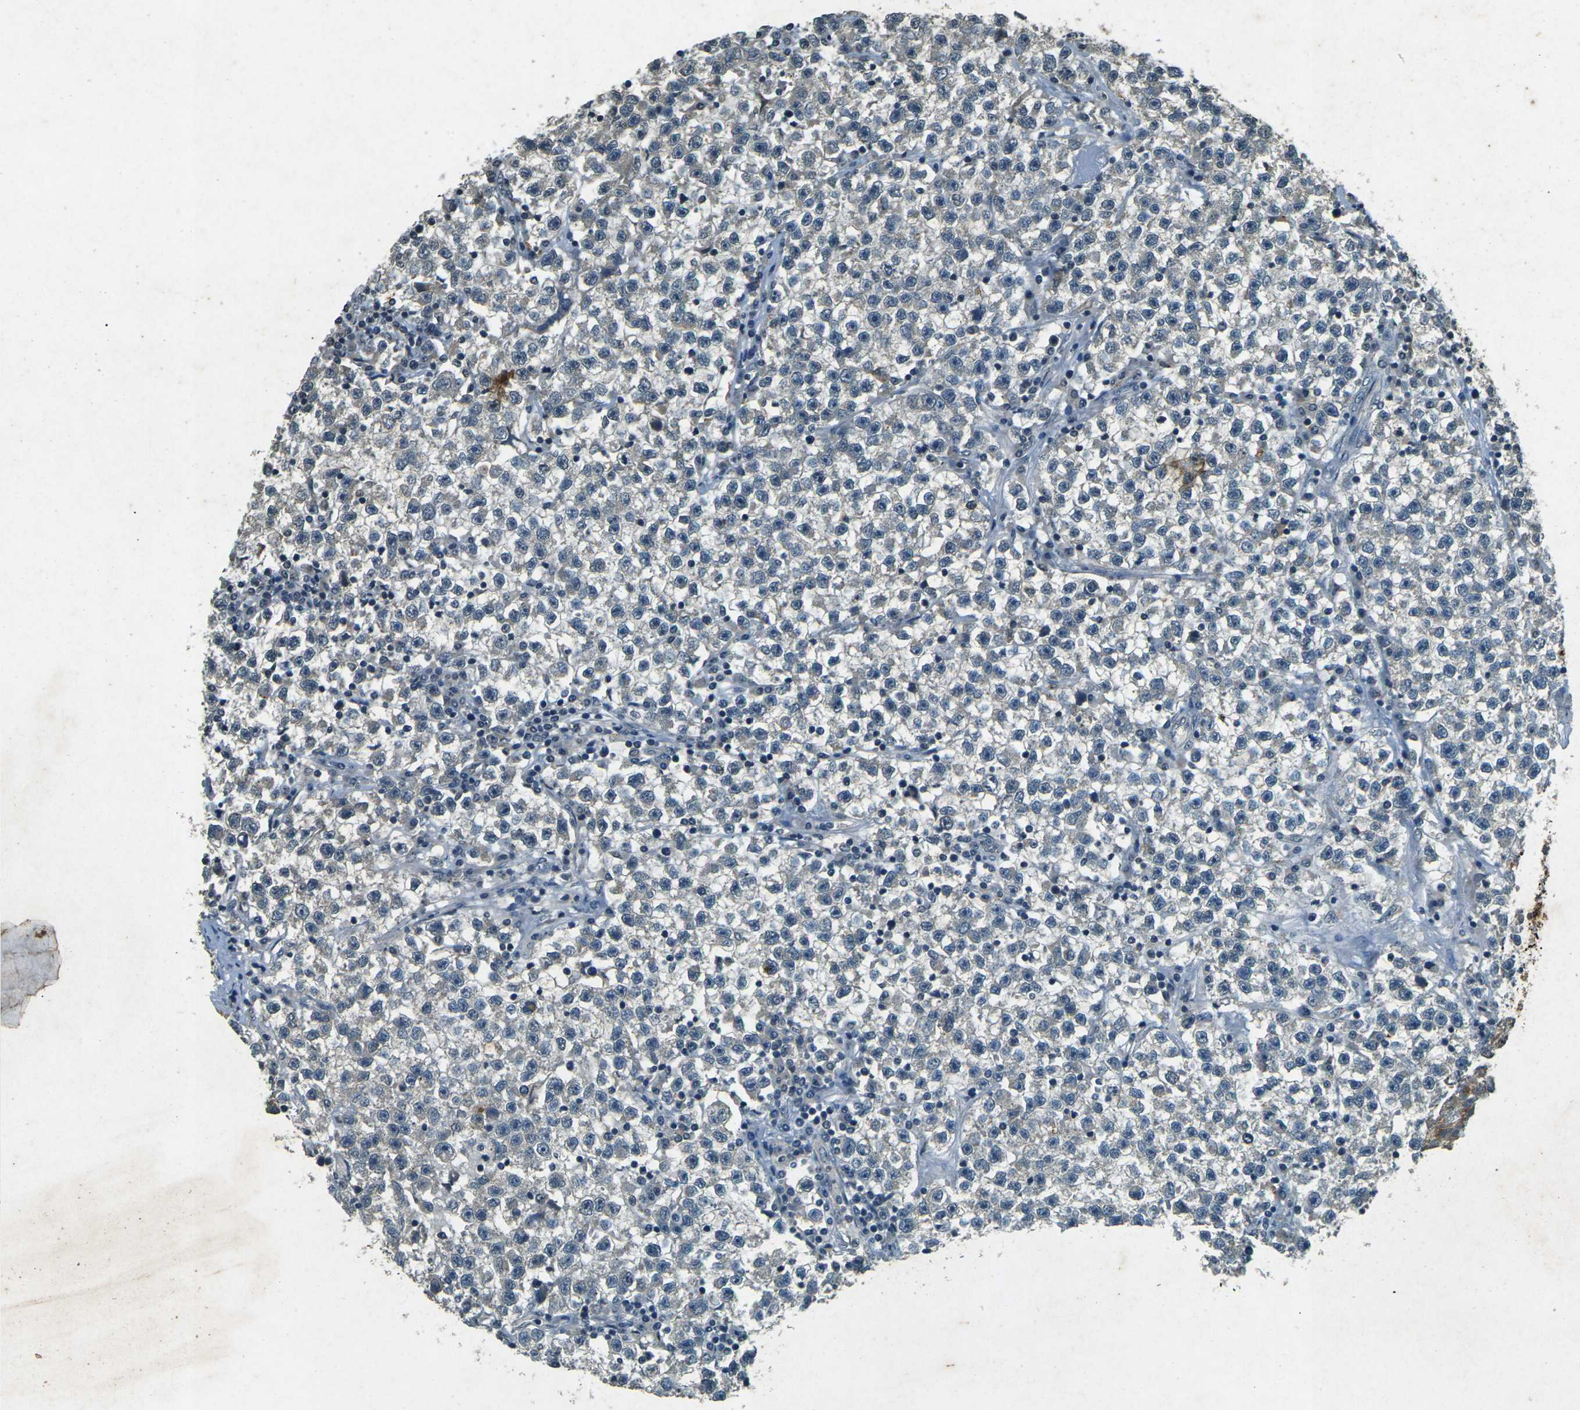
{"staining": {"intensity": "moderate", "quantity": "<25%", "location": "cytoplasmic/membranous"}, "tissue": "testis cancer", "cell_type": "Tumor cells", "image_type": "cancer", "snomed": [{"axis": "morphology", "description": "Seminoma, NOS"}, {"axis": "topography", "description": "Testis"}], "caption": "There is low levels of moderate cytoplasmic/membranous staining in tumor cells of seminoma (testis), as demonstrated by immunohistochemical staining (brown color).", "gene": "PDE2A", "patient": {"sex": "male", "age": 22}}